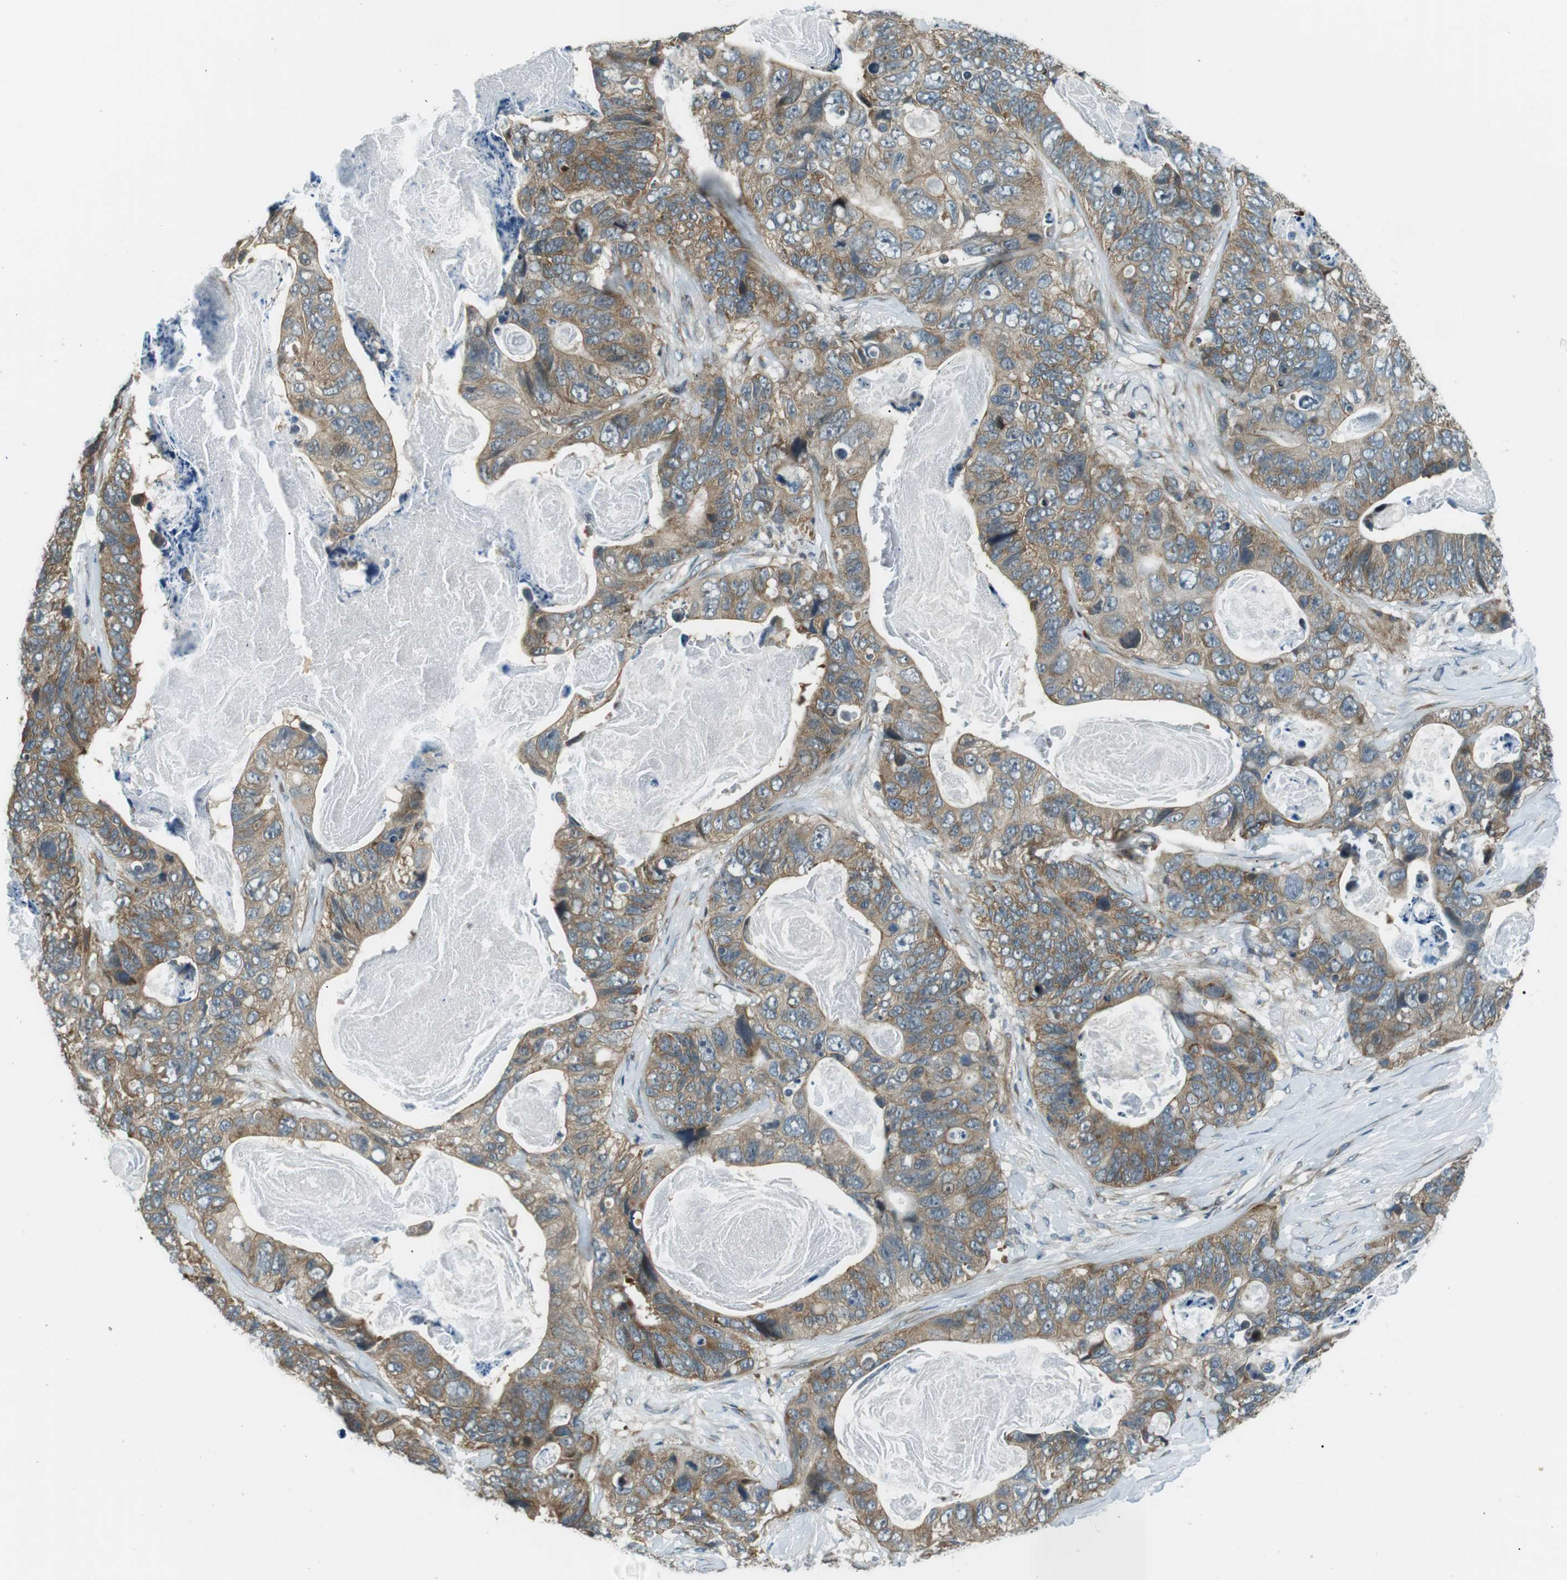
{"staining": {"intensity": "moderate", "quantity": ">75%", "location": "cytoplasmic/membranous"}, "tissue": "stomach cancer", "cell_type": "Tumor cells", "image_type": "cancer", "snomed": [{"axis": "morphology", "description": "Adenocarcinoma, NOS"}, {"axis": "topography", "description": "Stomach"}], "caption": "Immunohistochemical staining of human stomach cancer (adenocarcinoma) exhibits moderate cytoplasmic/membranous protein staining in about >75% of tumor cells.", "gene": "TMEM74", "patient": {"sex": "female", "age": 89}}